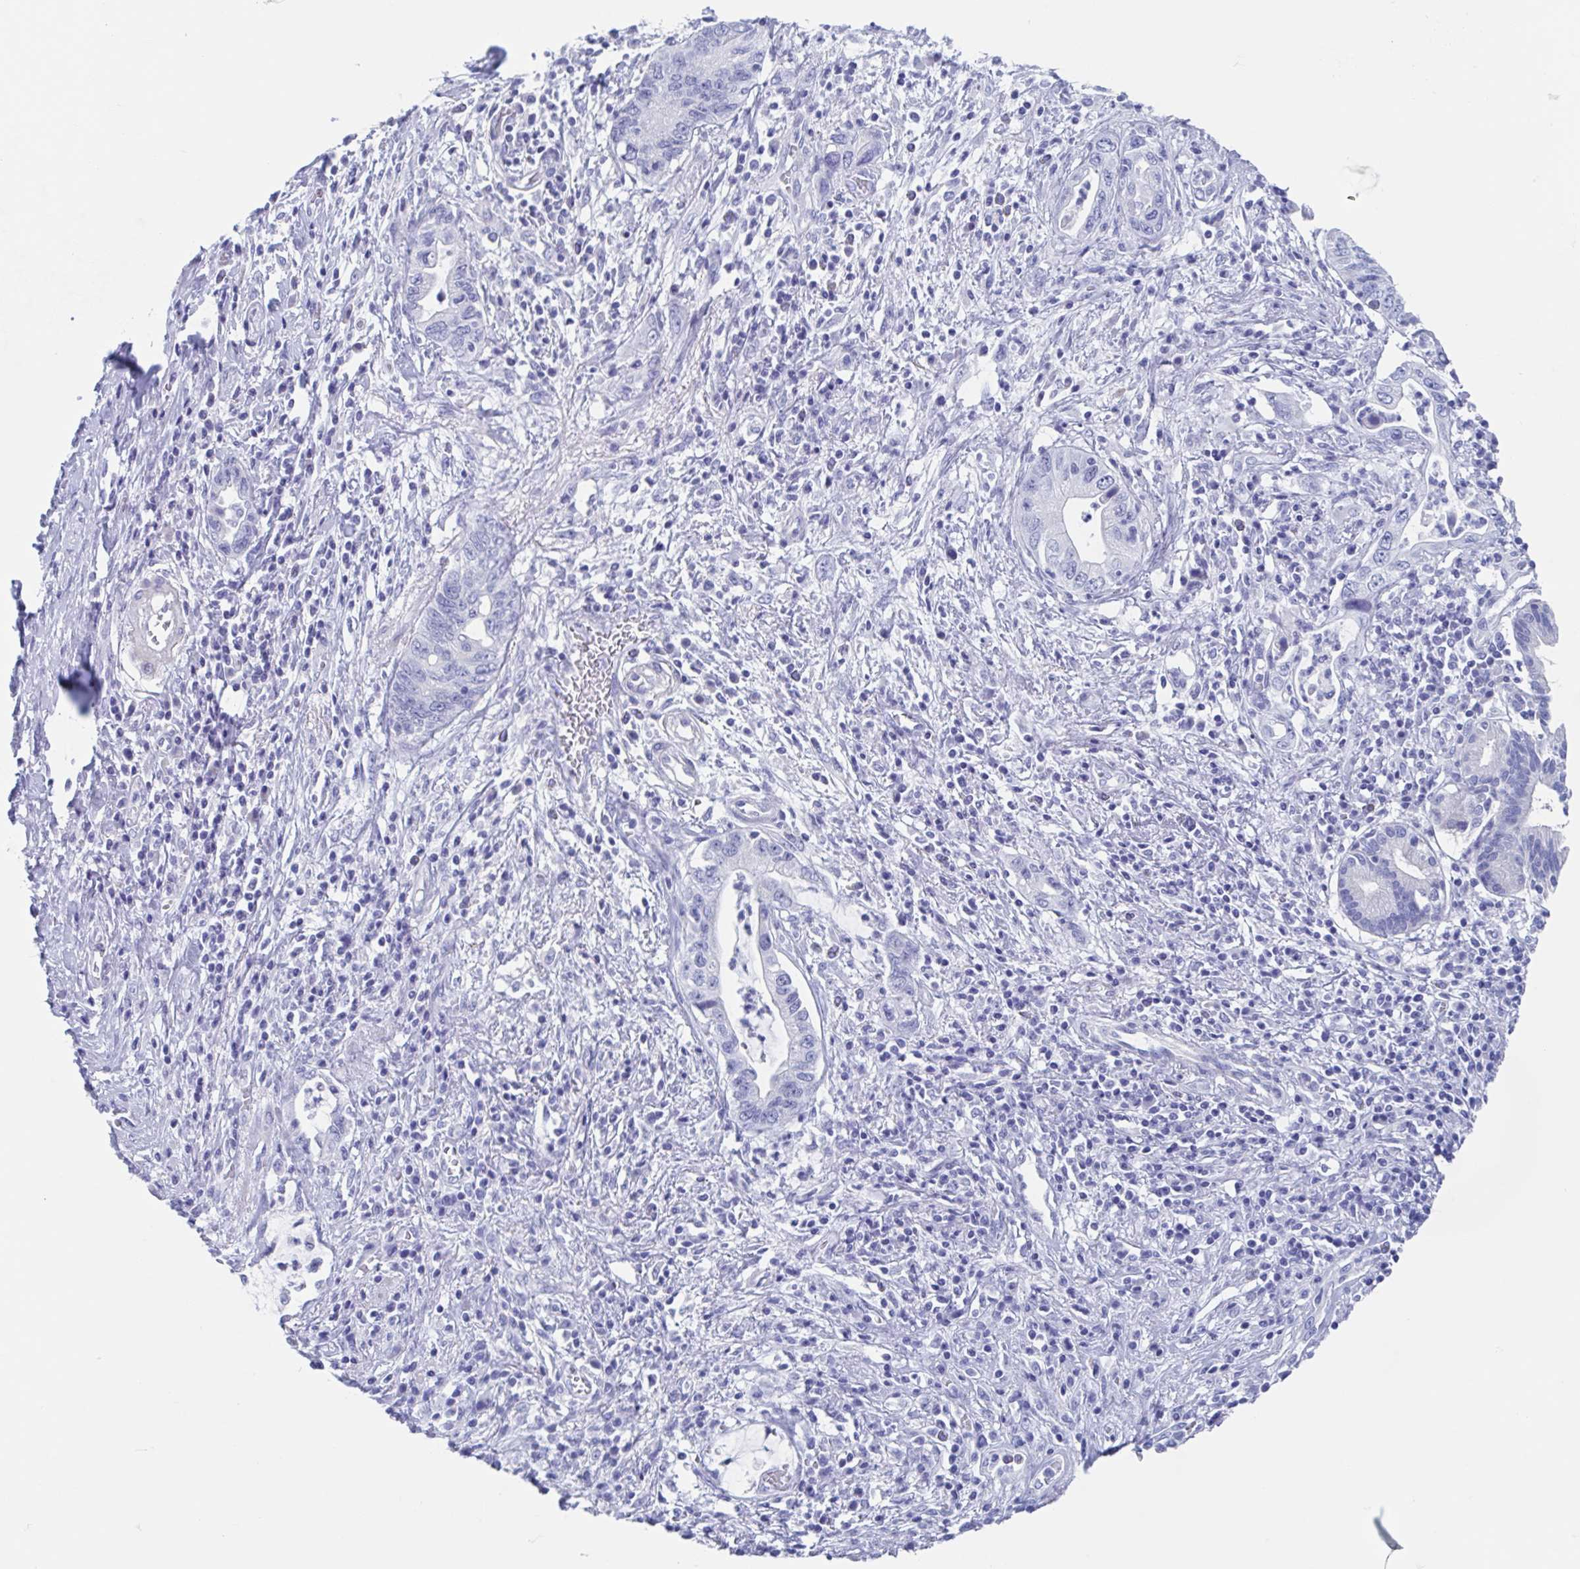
{"staining": {"intensity": "negative", "quantity": "none", "location": "none"}, "tissue": "pancreatic cancer", "cell_type": "Tumor cells", "image_type": "cancer", "snomed": [{"axis": "morphology", "description": "Adenocarcinoma, NOS"}, {"axis": "topography", "description": "Pancreas"}], "caption": "The immunohistochemistry photomicrograph has no significant expression in tumor cells of adenocarcinoma (pancreatic) tissue. (Brightfield microscopy of DAB immunohistochemistry (IHC) at high magnification).", "gene": "SHCBP1L", "patient": {"sex": "female", "age": 72}}